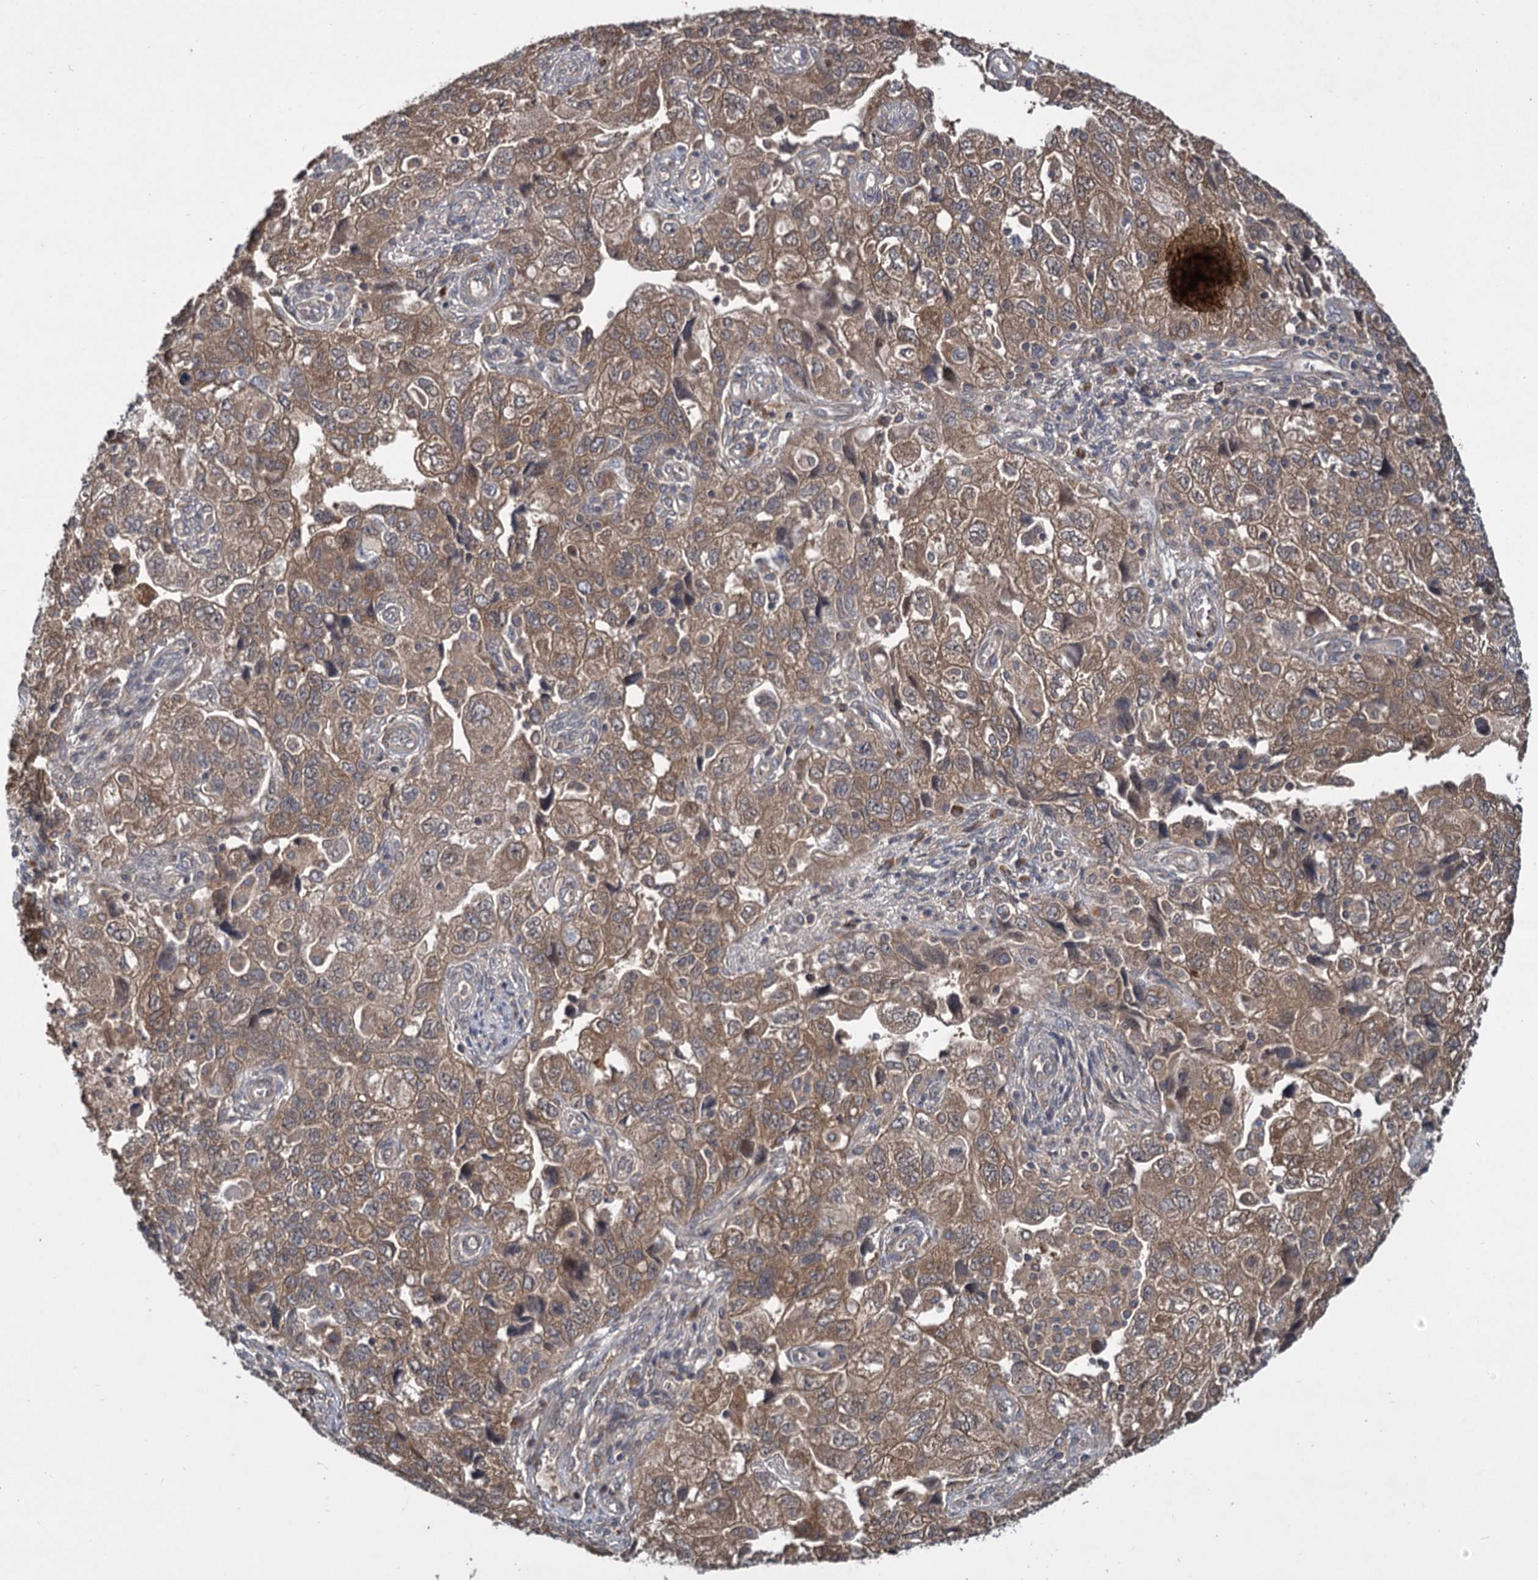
{"staining": {"intensity": "moderate", "quantity": ">75%", "location": "cytoplasmic/membranous"}, "tissue": "ovarian cancer", "cell_type": "Tumor cells", "image_type": "cancer", "snomed": [{"axis": "morphology", "description": "Carcinoma, NOS"}, {"axis": "morphology", "description": "Cystadenocarcinoma, serous, NOS"}, {"axis": "topography", "description": "Ovary"}], "caption": "Carcinoma (ovarian) stained with DAB (3,3'-diaminobenzidine) IHC demonstrates medium levels of moderate cytoplasmic/membranous staining in about >75% of tumor cells. The staining was performed using DAB (3,3'-diaminobenzidine) to visualize the protein expression in brown, while the nuclei were stained in blue with hematoxylin (Magnification: 20x).", "gene": "INPPL1", "patient": {"sex": "female", "age": 69}}